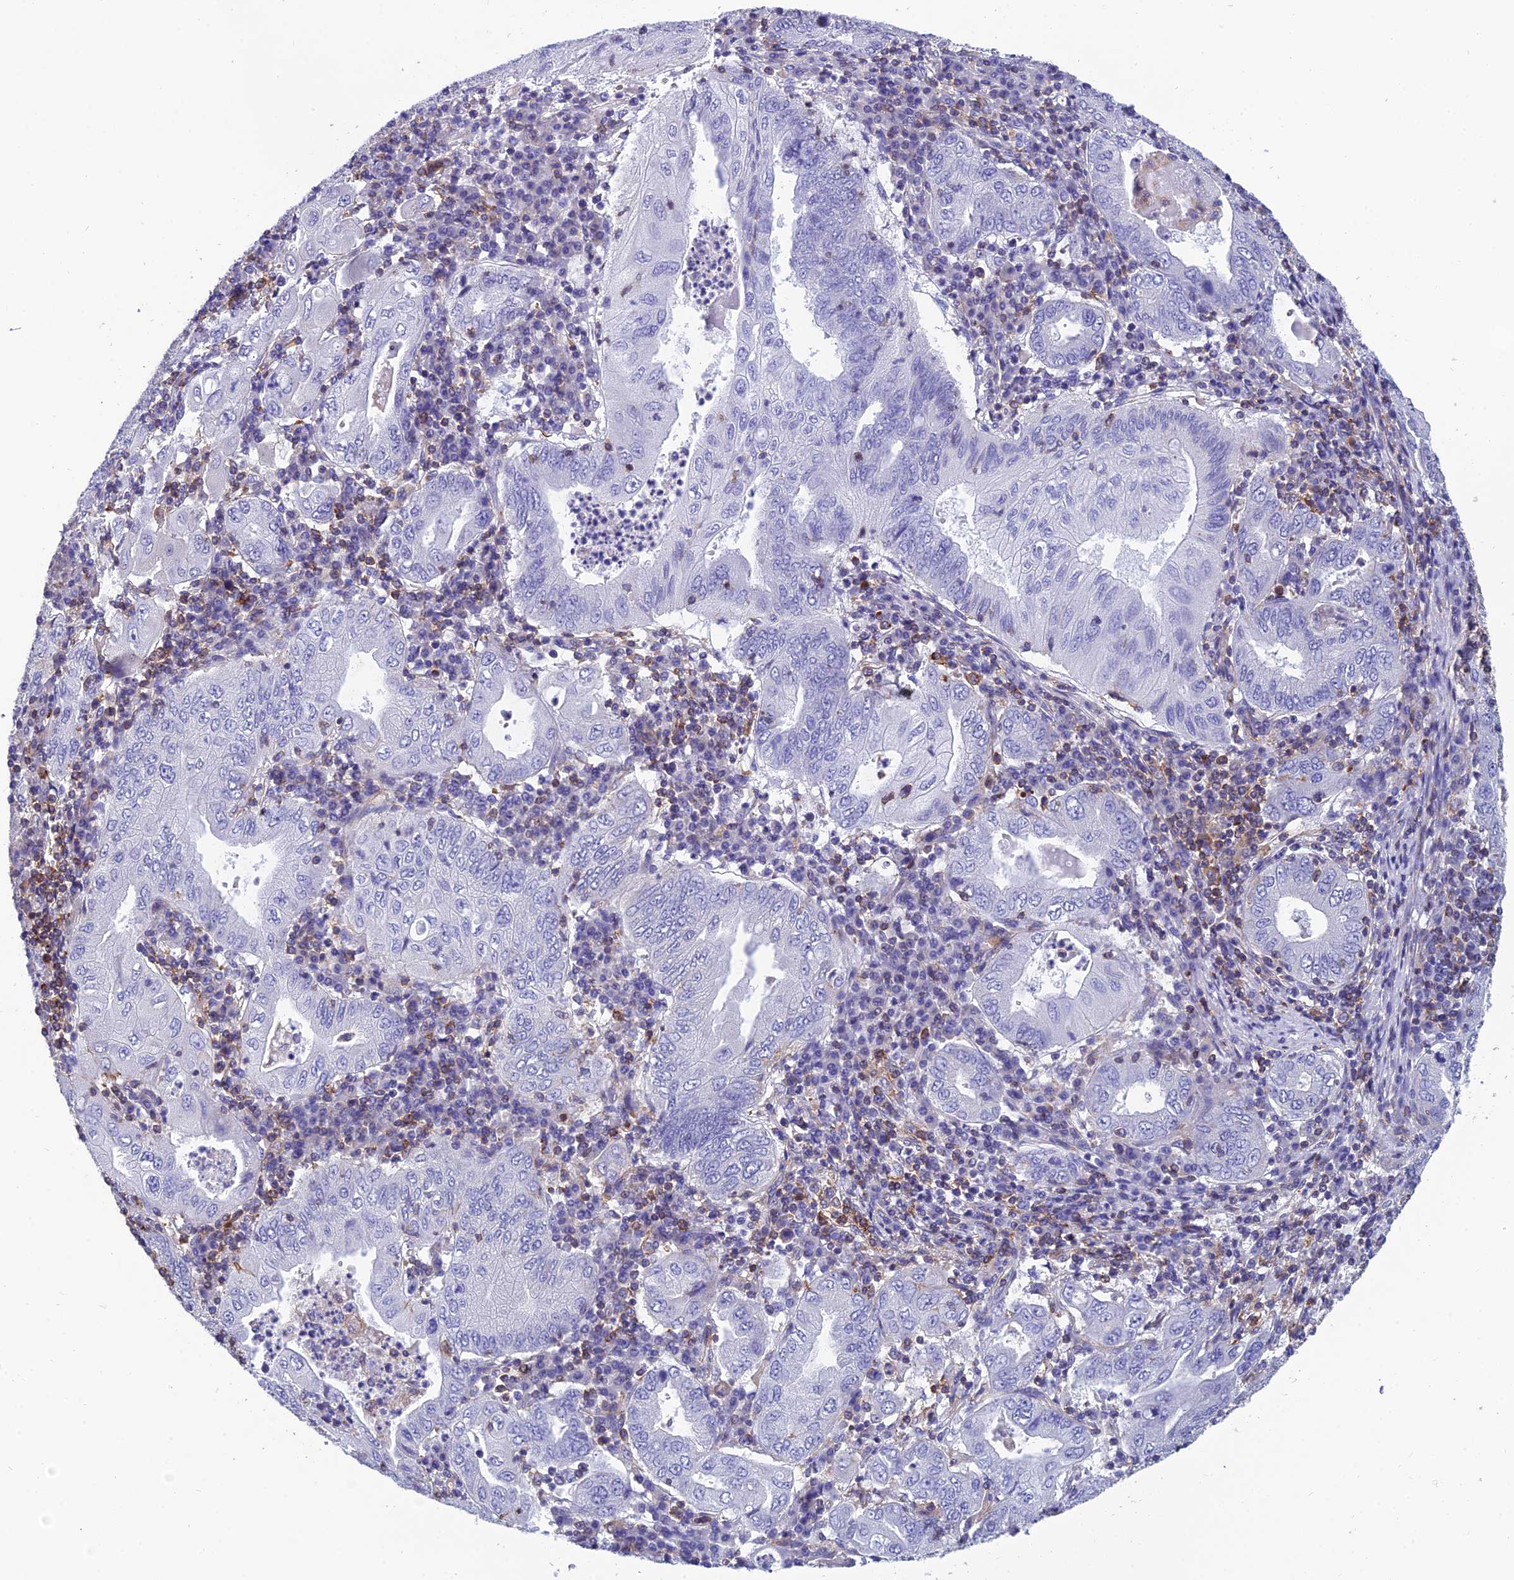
{"staining": {"intensity": "negative", "quantity": "none", "location": "none"}, "tissue": "stomach cancer", "cell_type": "Tumor cells", "image_type": "cancer", "snomed": [{"axis": "morphology", "description": "Normal tissue, NOS"}, {"axis": "morphology", "description": "Adenocarcinoma, NOS"}, {"axis": "topography", "description": "Esophagus"}, {"axis": "topography", "description": "Stomach, upper"}, {"axis": "topography", "description": "Peripheral nerve tissue"}], "caption": "Immunohistochemistry (IHC) photomicrograph of adenocarcinoma (stomach) stained for a protein (brown), which shows no expression in tumor cells.", "gene": "PPP1R18", "patient": {"sex": "male", "age": 62}}